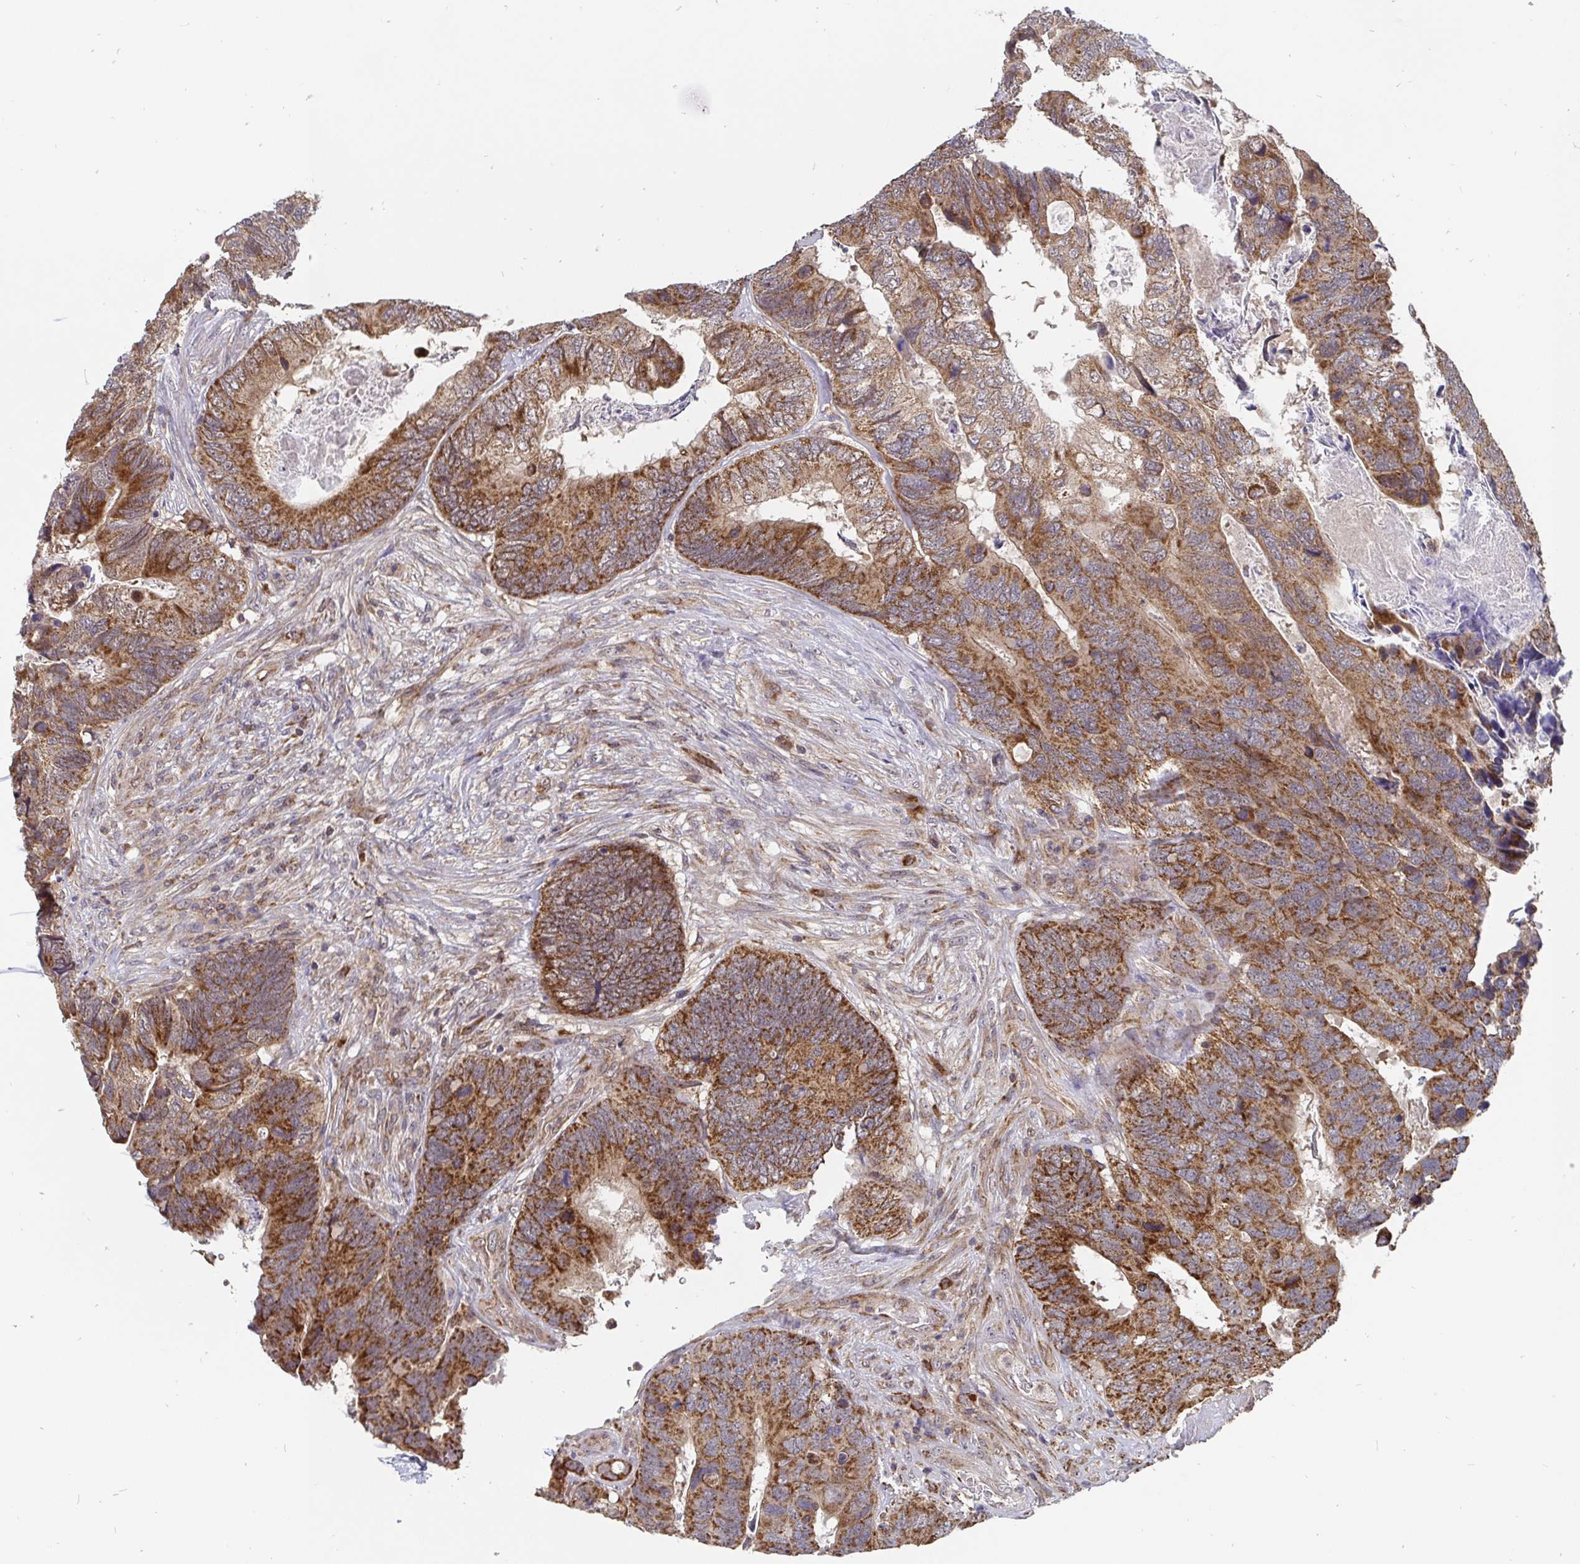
{"staining": {"intensity": "strong", "quantity": ">75%", "location": "cytoplasmic/membranous"}, "tissue": "breast cancer", "cell_type": "Tumor cells", "image_type": "cancer", "snomed": [{"axis": "morphology", "description": "Lobular carcinoma"}, {"axis": "topography", "description": "Breast"}], "caption": "High-magnification brightfield microscopy of breast lobular carcinoma stained with DAB (3,3'-diaminobenzidine) (brown) and counterstained with hematoxylin (blue). tumor cells exhibit strong cytoplasmic/membranous positivity is seen in approximately>75% of cells.", "gene": "PDF", "patient": {"sex": "female", "age": 59}}